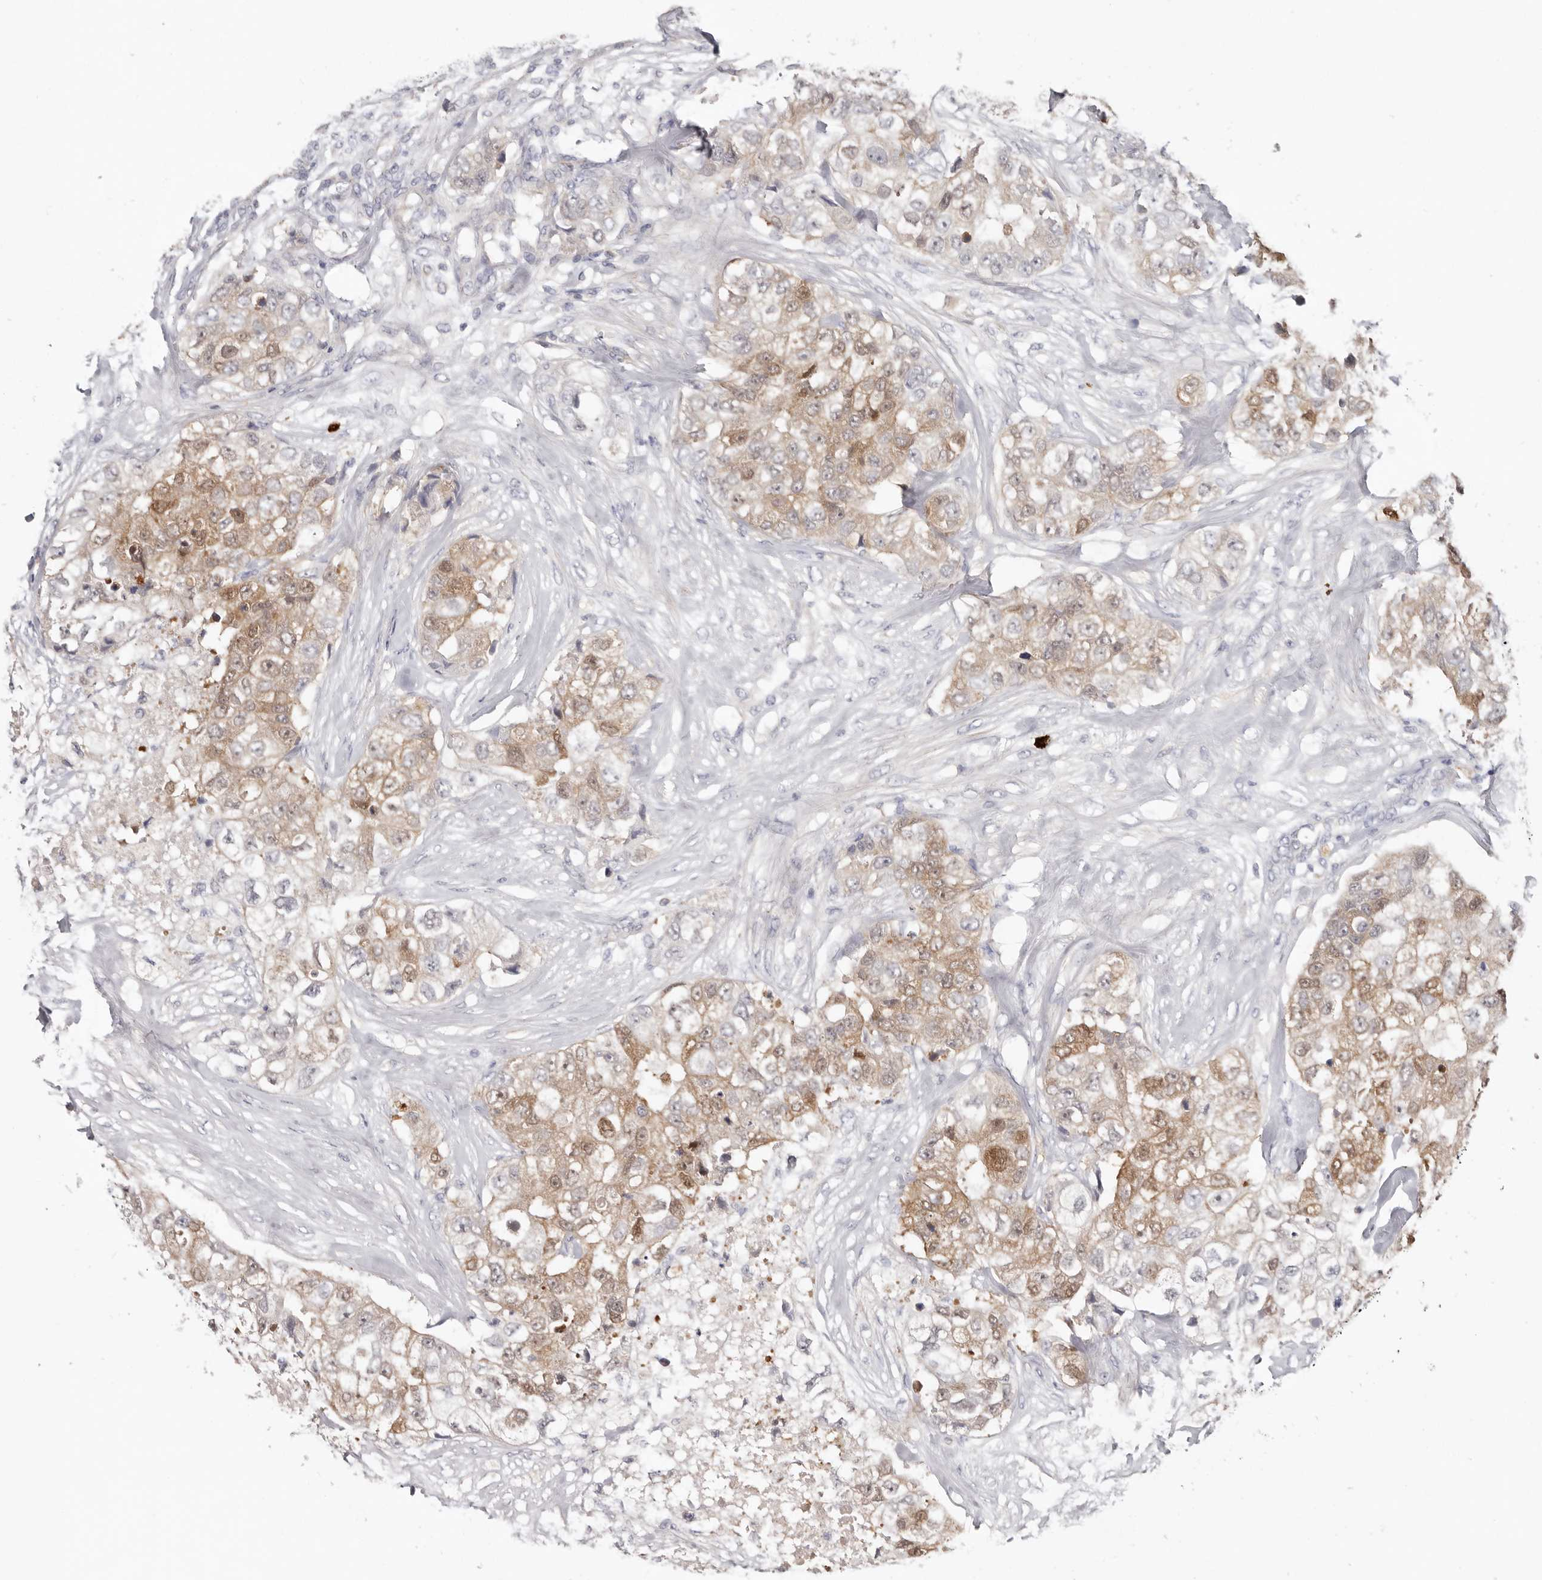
{"staining": {"intensity": "moderate", "quantity": ">75%", "location": "cytoplasmic/membranous,nuclear"}, "tissue": "breast cancer", "cell_type": "Tumor cells", "image_type": "cancer", "snomed": [{"axis": "morphology", "description": "Duct carcinoma"}, {"axis": "topography", "description": "Breast"}], "caption": "Immunohistochemical staining of human breast intraductal carcinoma exhibits medium levels of moderate cytoplasmic/membranous and nuclear protein positivity in about >75% of tumor cells.", "gene": "PKDCC", "patient": {"sex": "female", "age": 62}}